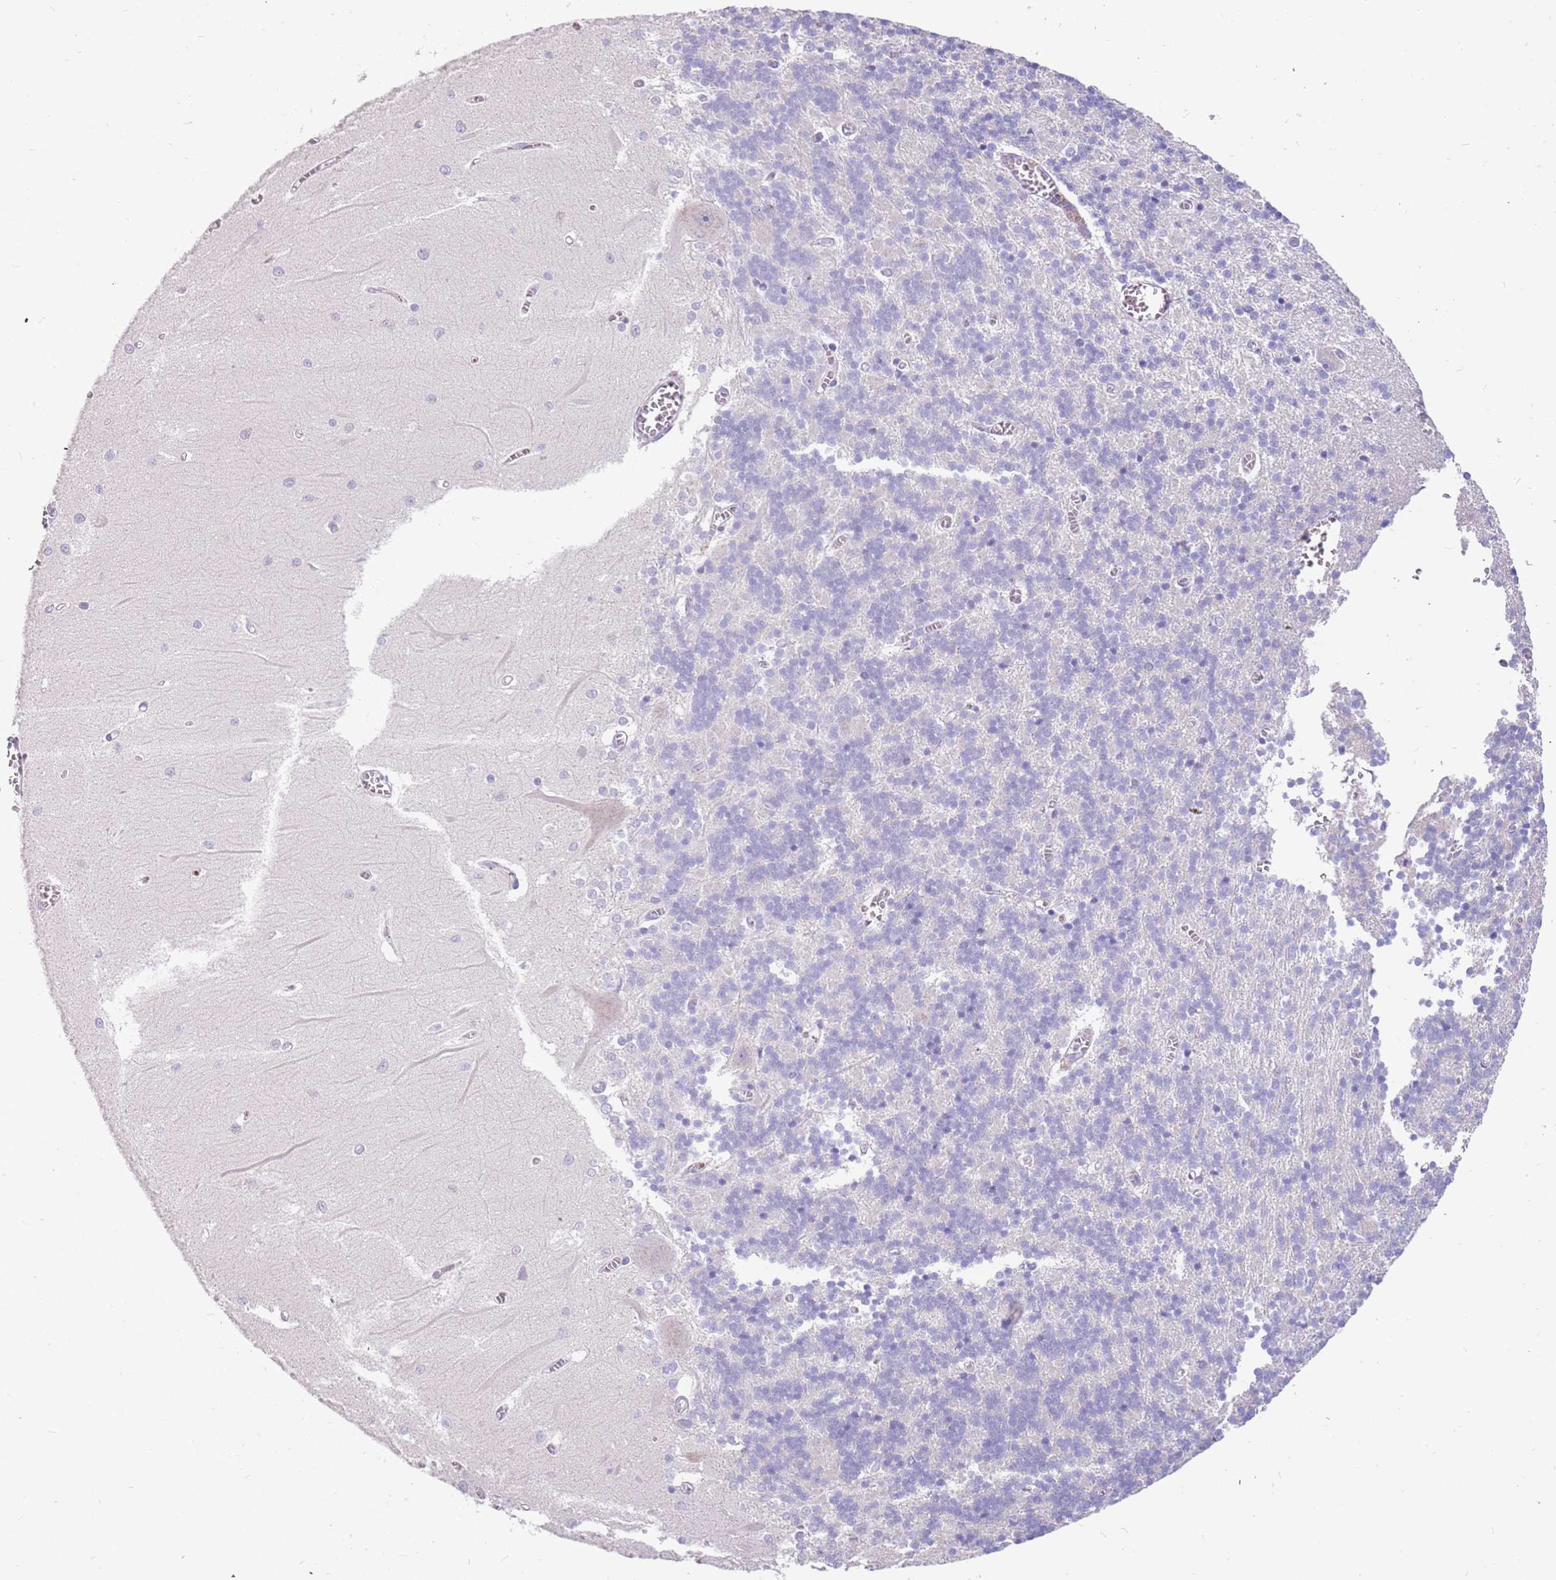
{"staining": {"intensity": "negative", "quantity": "none", "location": "none"}, "tissue": "cerebellum", "cell_type": "Cells in granular layer", "image_type": "normal", "snomed": [{"axis": "morphology", "description": "Normal tissue, NOS"}, {"axis": "topography", "description": "Cerebellum"}], "caption": "There is no significant positivity in cells in granular layer of cerebellum. Brightfield microscopy of immunohistochemistry (IHC) stained with DAB (3,3'-diaminobenzidine) (brown) and hematoxylin (blue), captured at high magnification.", "gene": "RHCG", "patient": {"sex": "male", "age": 37}}